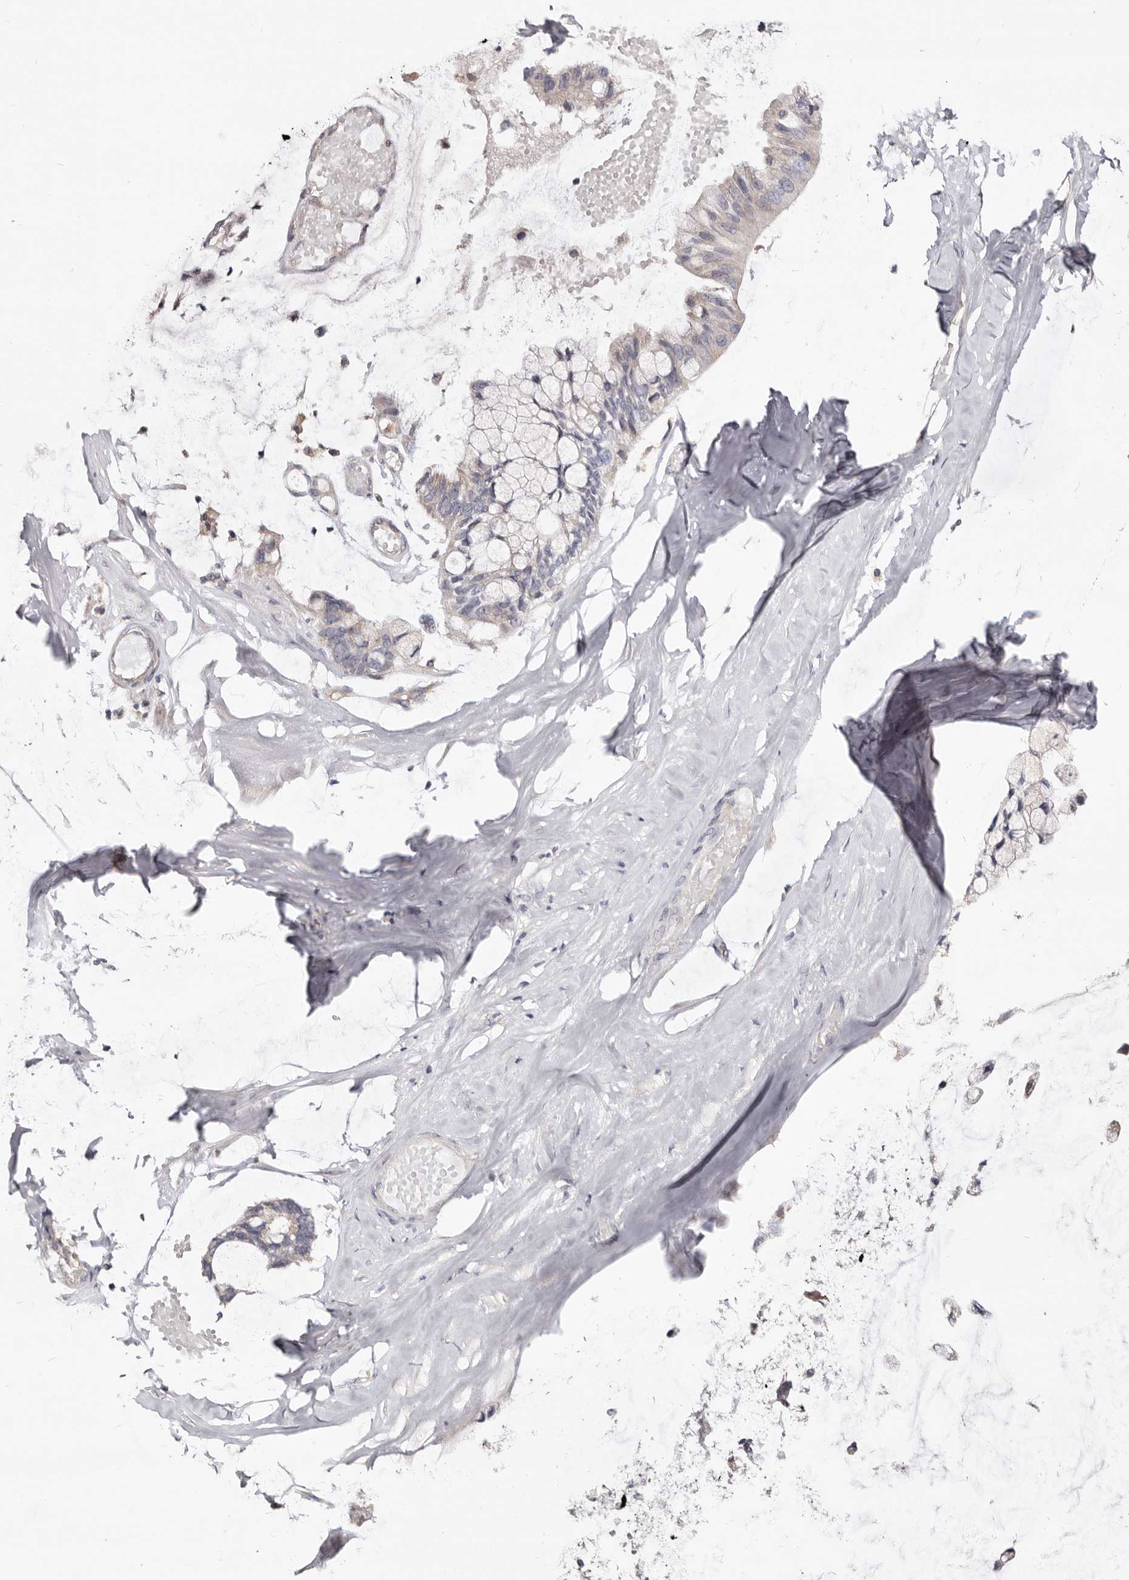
{"staining": {"intensity": "negative", "quantity": "none", "location": "none"}, "tissue": "ovarian cancer", "cell_type": "Tumor cells", "image_type": "cancer", "snomed": [{"axis": "morphology", "description": "Cystadenocarcinoma, mucinous, NOS"}, {"axis": "topography", "description": "Ovary"}], "caption": "A histopathology image of ovarian mucinous cystadenocarcinoma stained for a protein reveals no brown staining in tumor cells.", "gene": "LRRC25", "patient": {"sex": "female", "age": 39}}